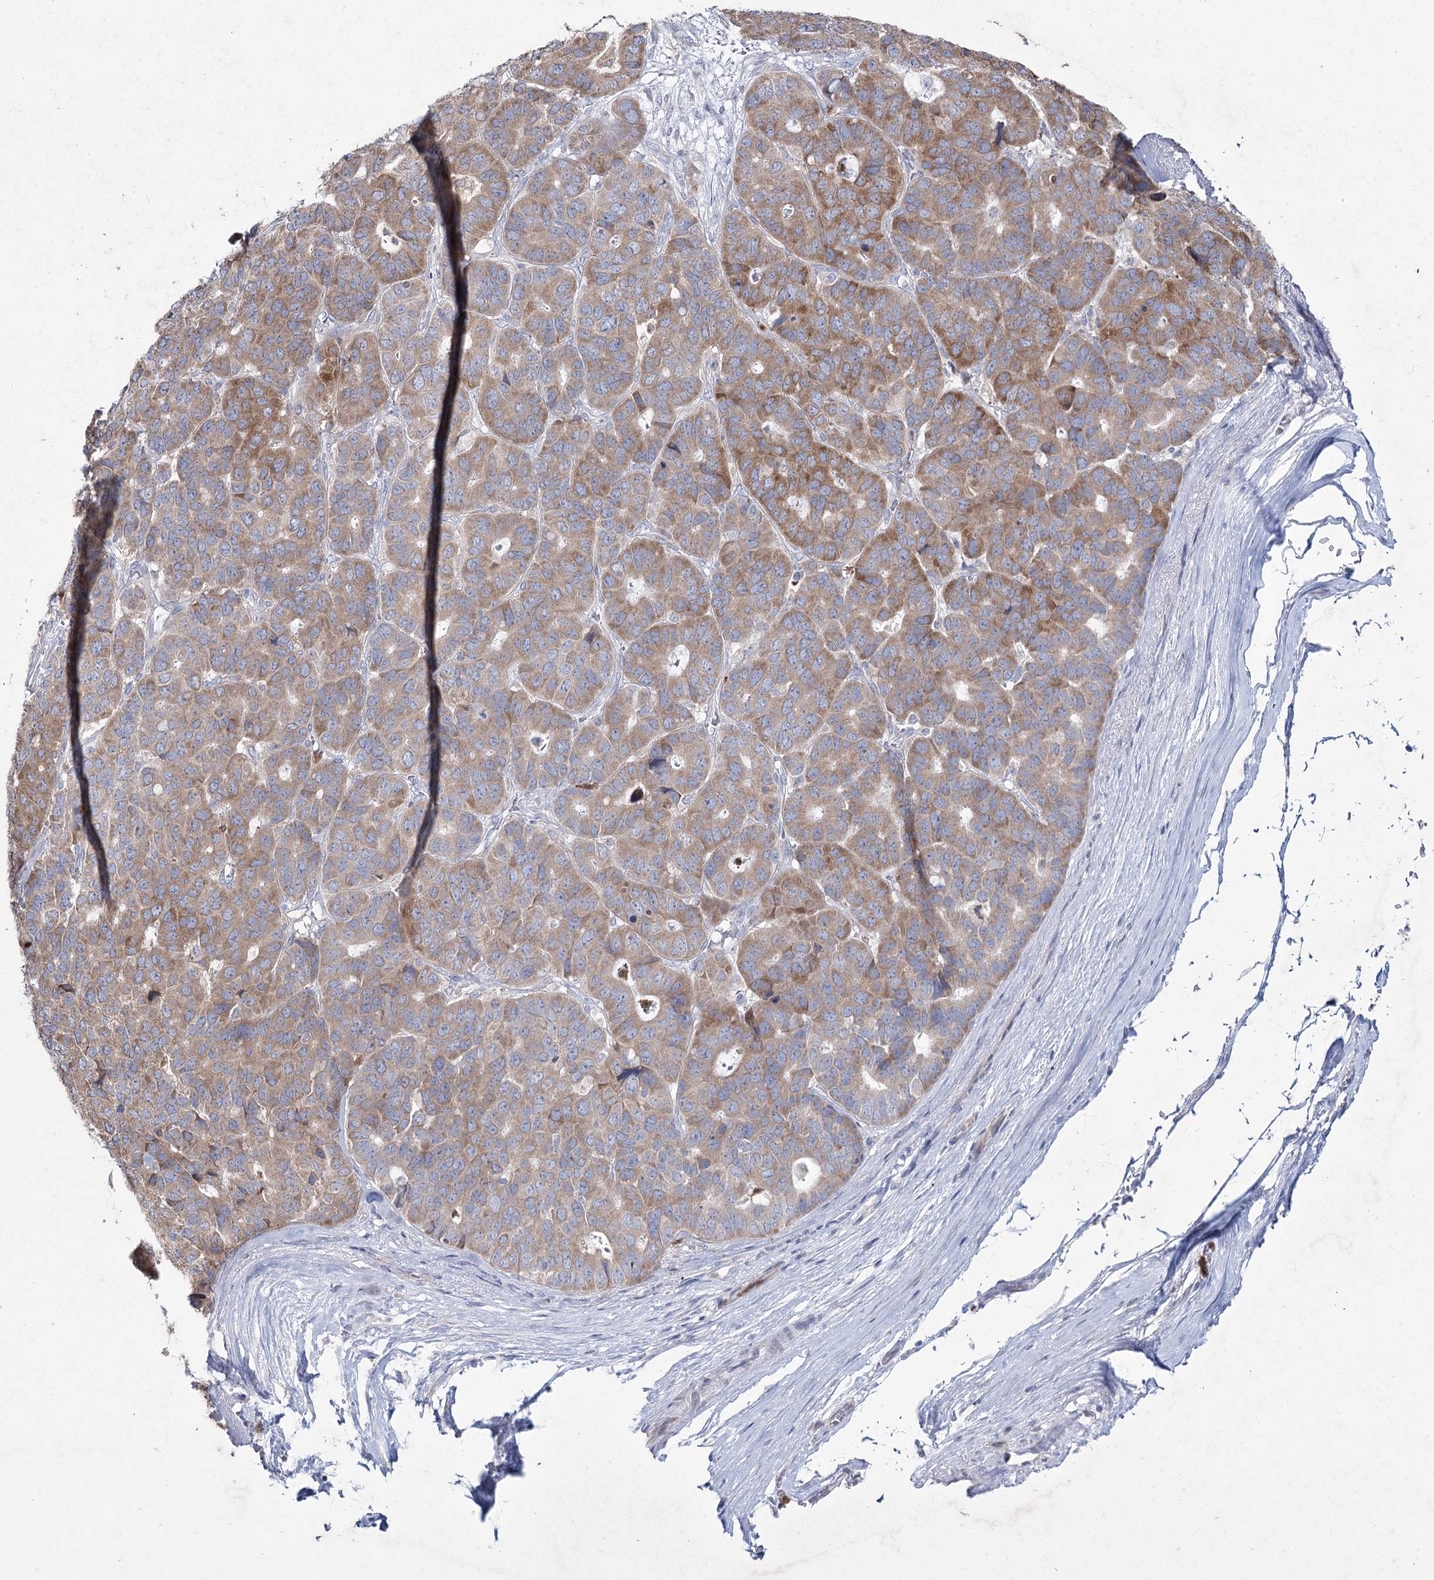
{"staining": {"intensity": "moderate", "quantity": ">75%", "location": "cytoplasmic/membranous"}, "tissue": "pancreatic cancer", "cell_type": "Tumor cells", "image_type": "cancer", "snomed": [{"axis": "morphology", "description": "Adenocarcinoma, NOS"}, {"axis": "topography", "description": "Pancreas"}], "caption": "Pancreatic adenocarcinoma was stained to show a protein in brown. There is medium levels of moderate cytoplasmic/membranous staining in about >75% of tumor cells.", "gene": "NIPAL4", "patient": {"sex": "male", "age": 50}}